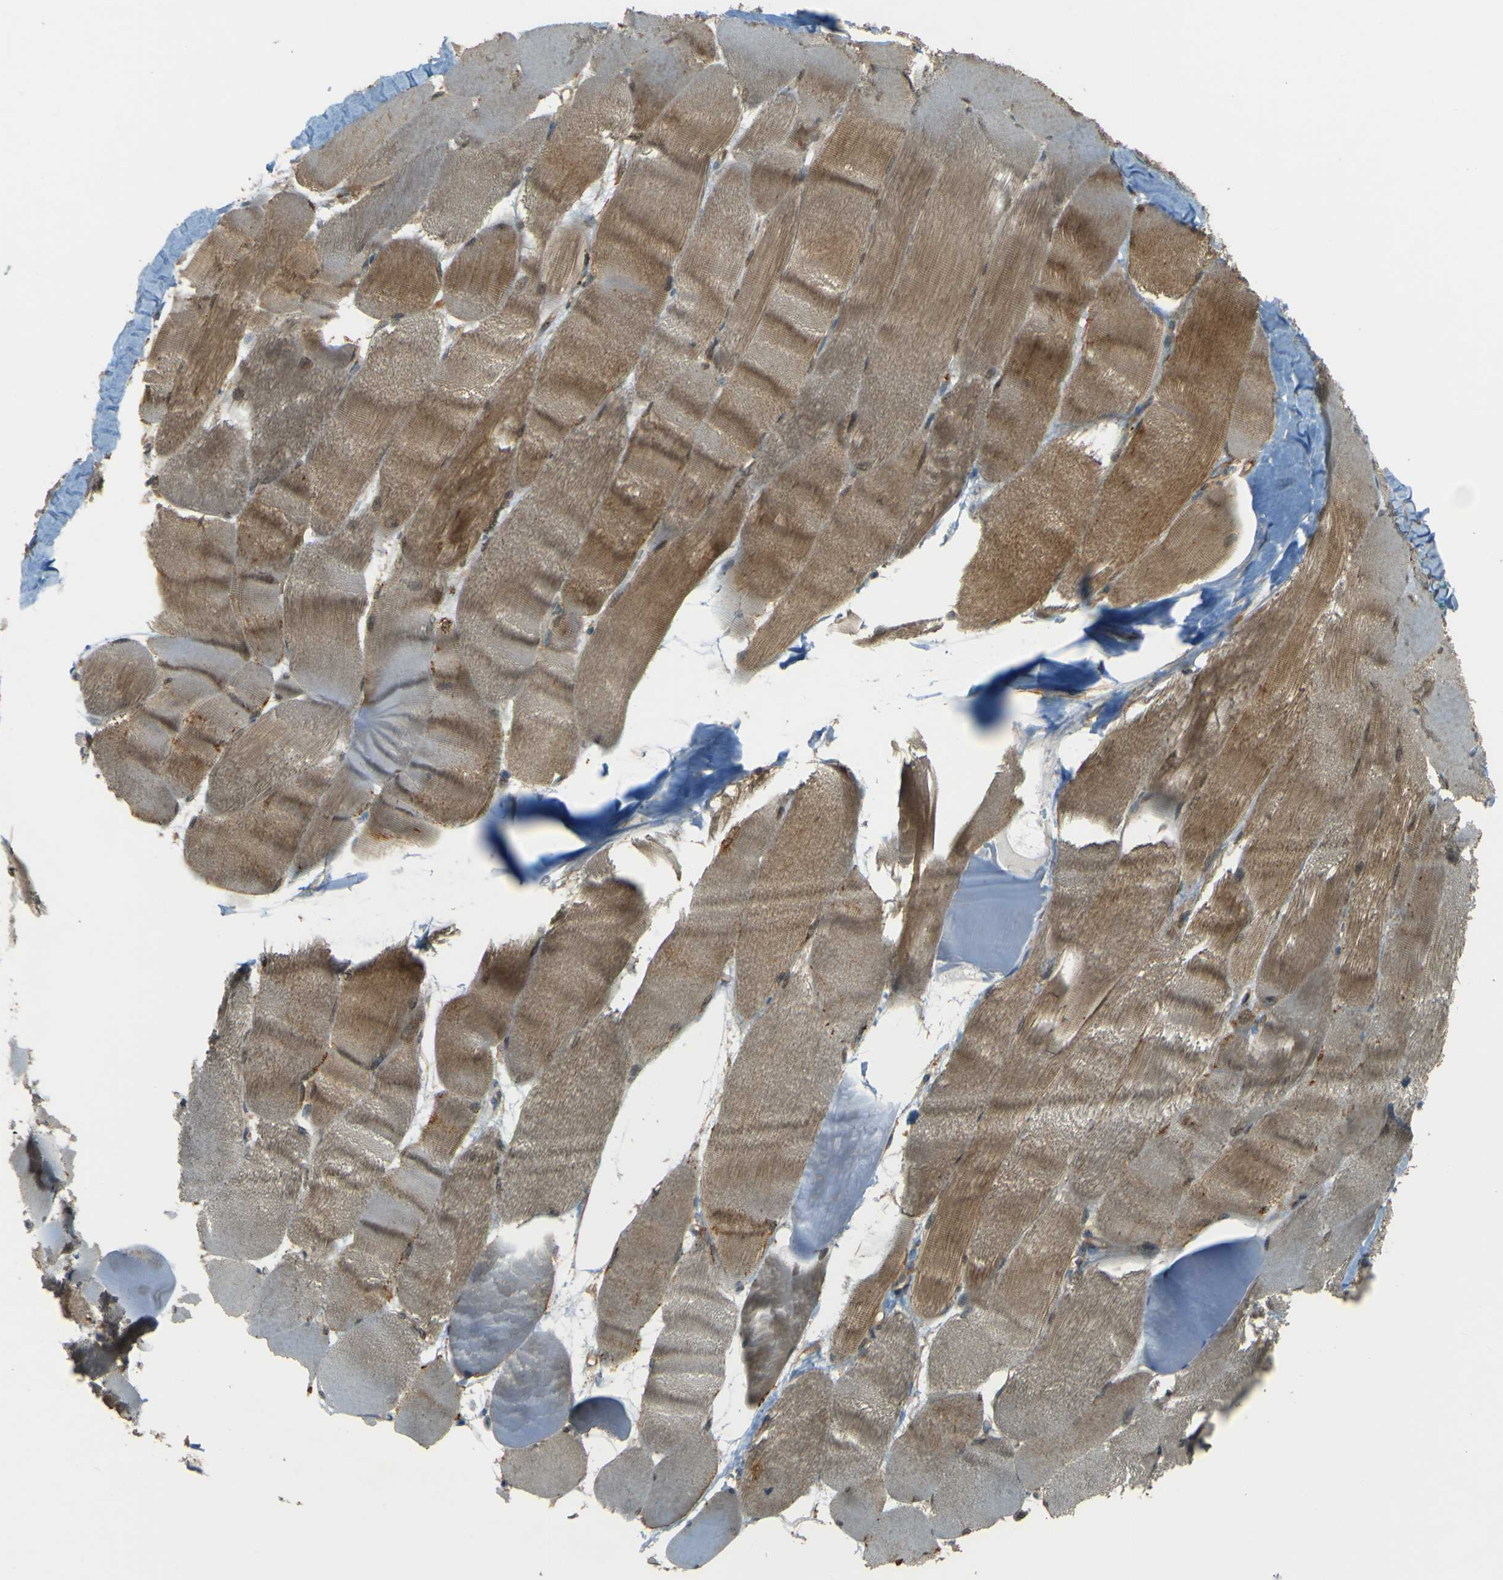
{"staining": {"intensity": "moderate", "quantity": ">75%", "location": "cytoplasmic/membranous"}, "tissue": "skeletal muscle", "cell_type": "Myocytes", "image_type": "normal", "snomed": [{"axis": "morphology", "description": "Normal tissue, NOS"}, {"axis": "morphology", "description": "Squamous cell carcinoma, NOS"}, {"axis": "topography", "description": "Skeletal muscle"}], "caption": "Immunohistochemical staining of benign human skeletal muscle exhibits >75% levels of moderate cytoplasmic/membranous protein expression in about >75% of myocytes. The staining was performed using DAB to visualize the protein expression in brown, while the nuclei were stained in blue with hematoxylin (Magnification: 20x).", "gene": "NEXN", "patient": {"sex": "male", "age": 51}}